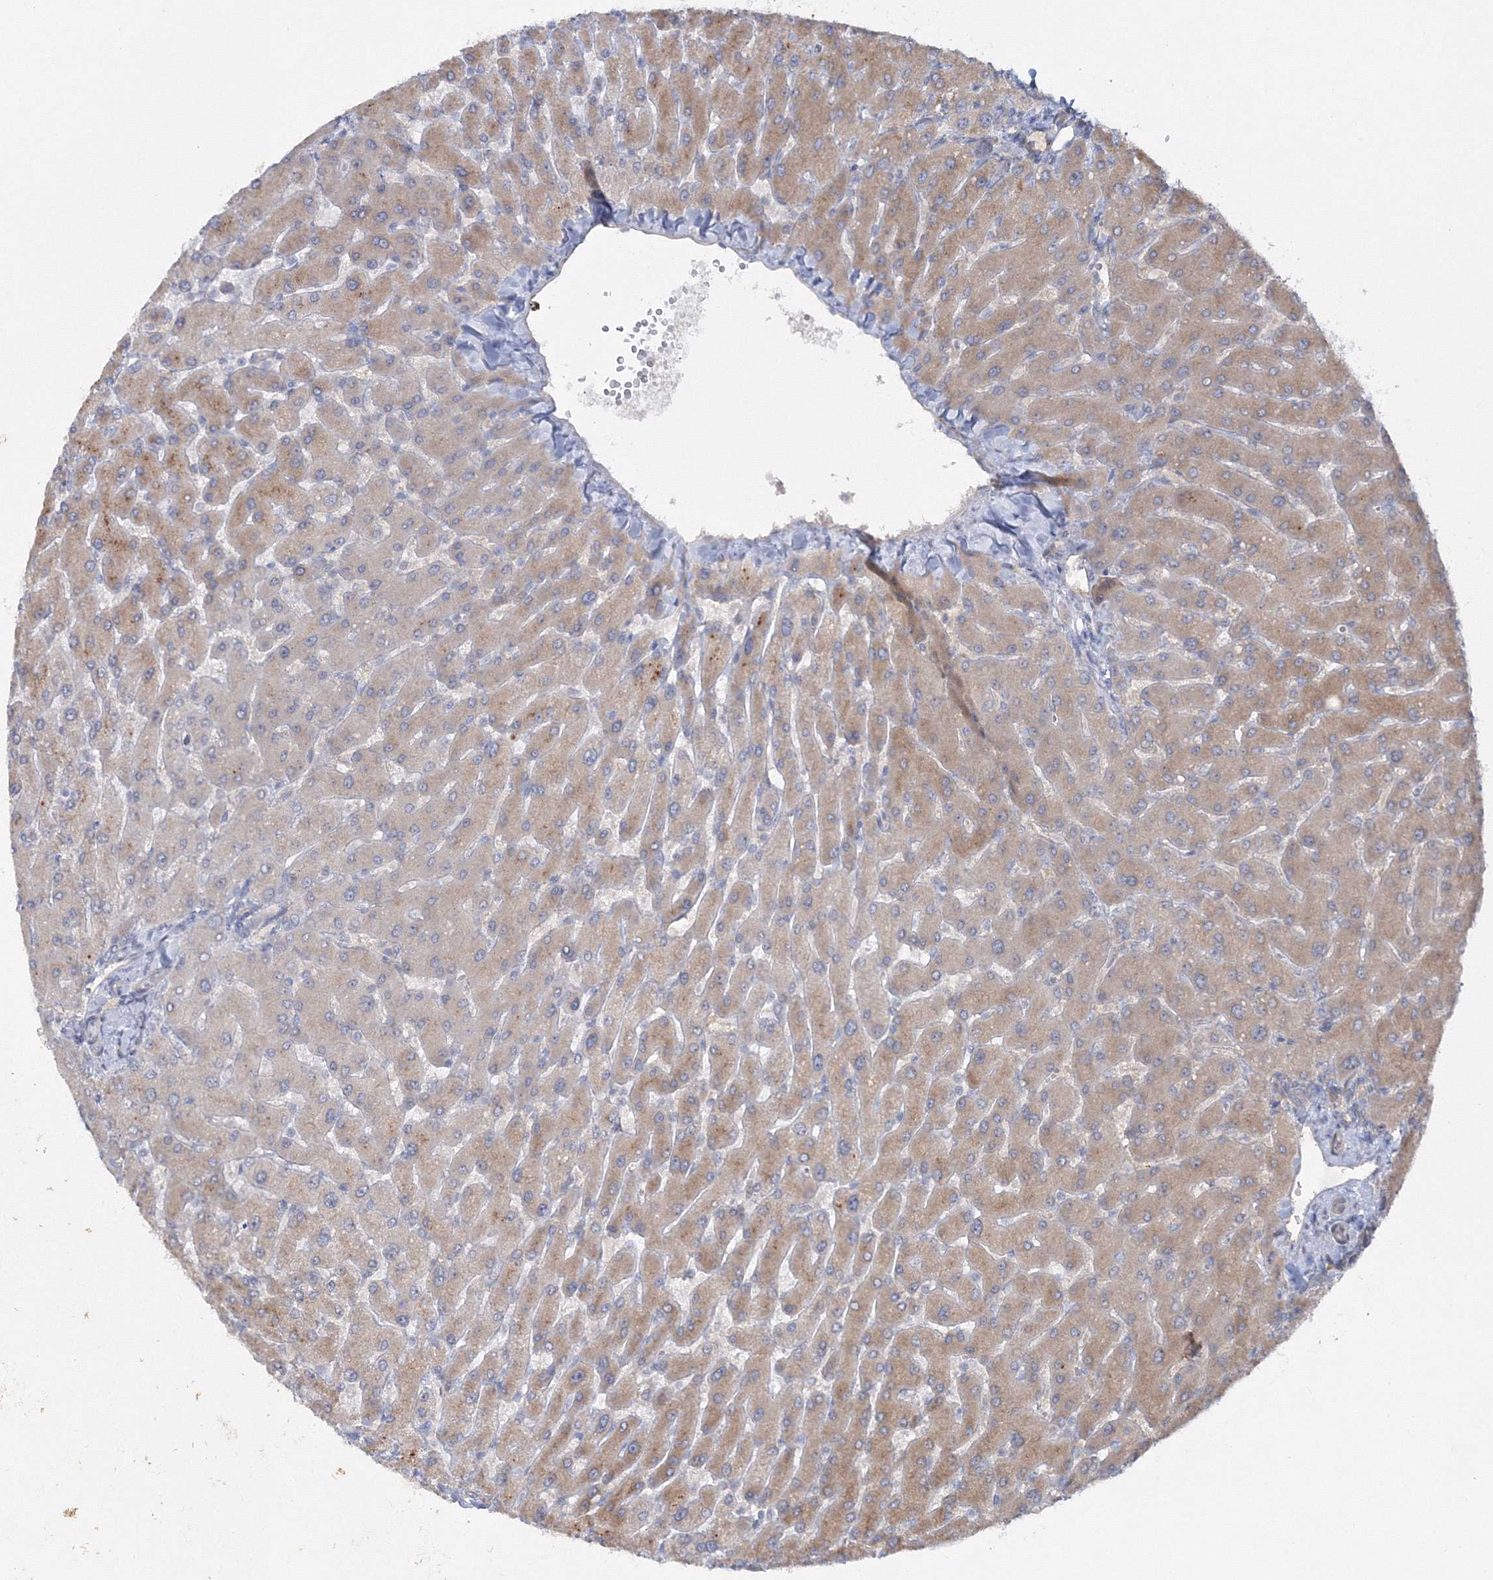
{"staining": {"intensity": "negative", "quantity": "none", "location": "none"}, "tissue": "liver", "cell_type": "Cholangiocytes", "image_type": "normal", "snomed": [{"axis": "morphology", "description": "Normal tissue, NOS"}, {"axis": "topography", "description": "Liver"}], "caption": "A histopathology image of human liver is negative for staining in cholangiocytes. (DAB immunohistochemistry (IHC) with hematoxylin counter stain).", "gene": "IPMK", "patient": {"sex": "male", "age": 55}}